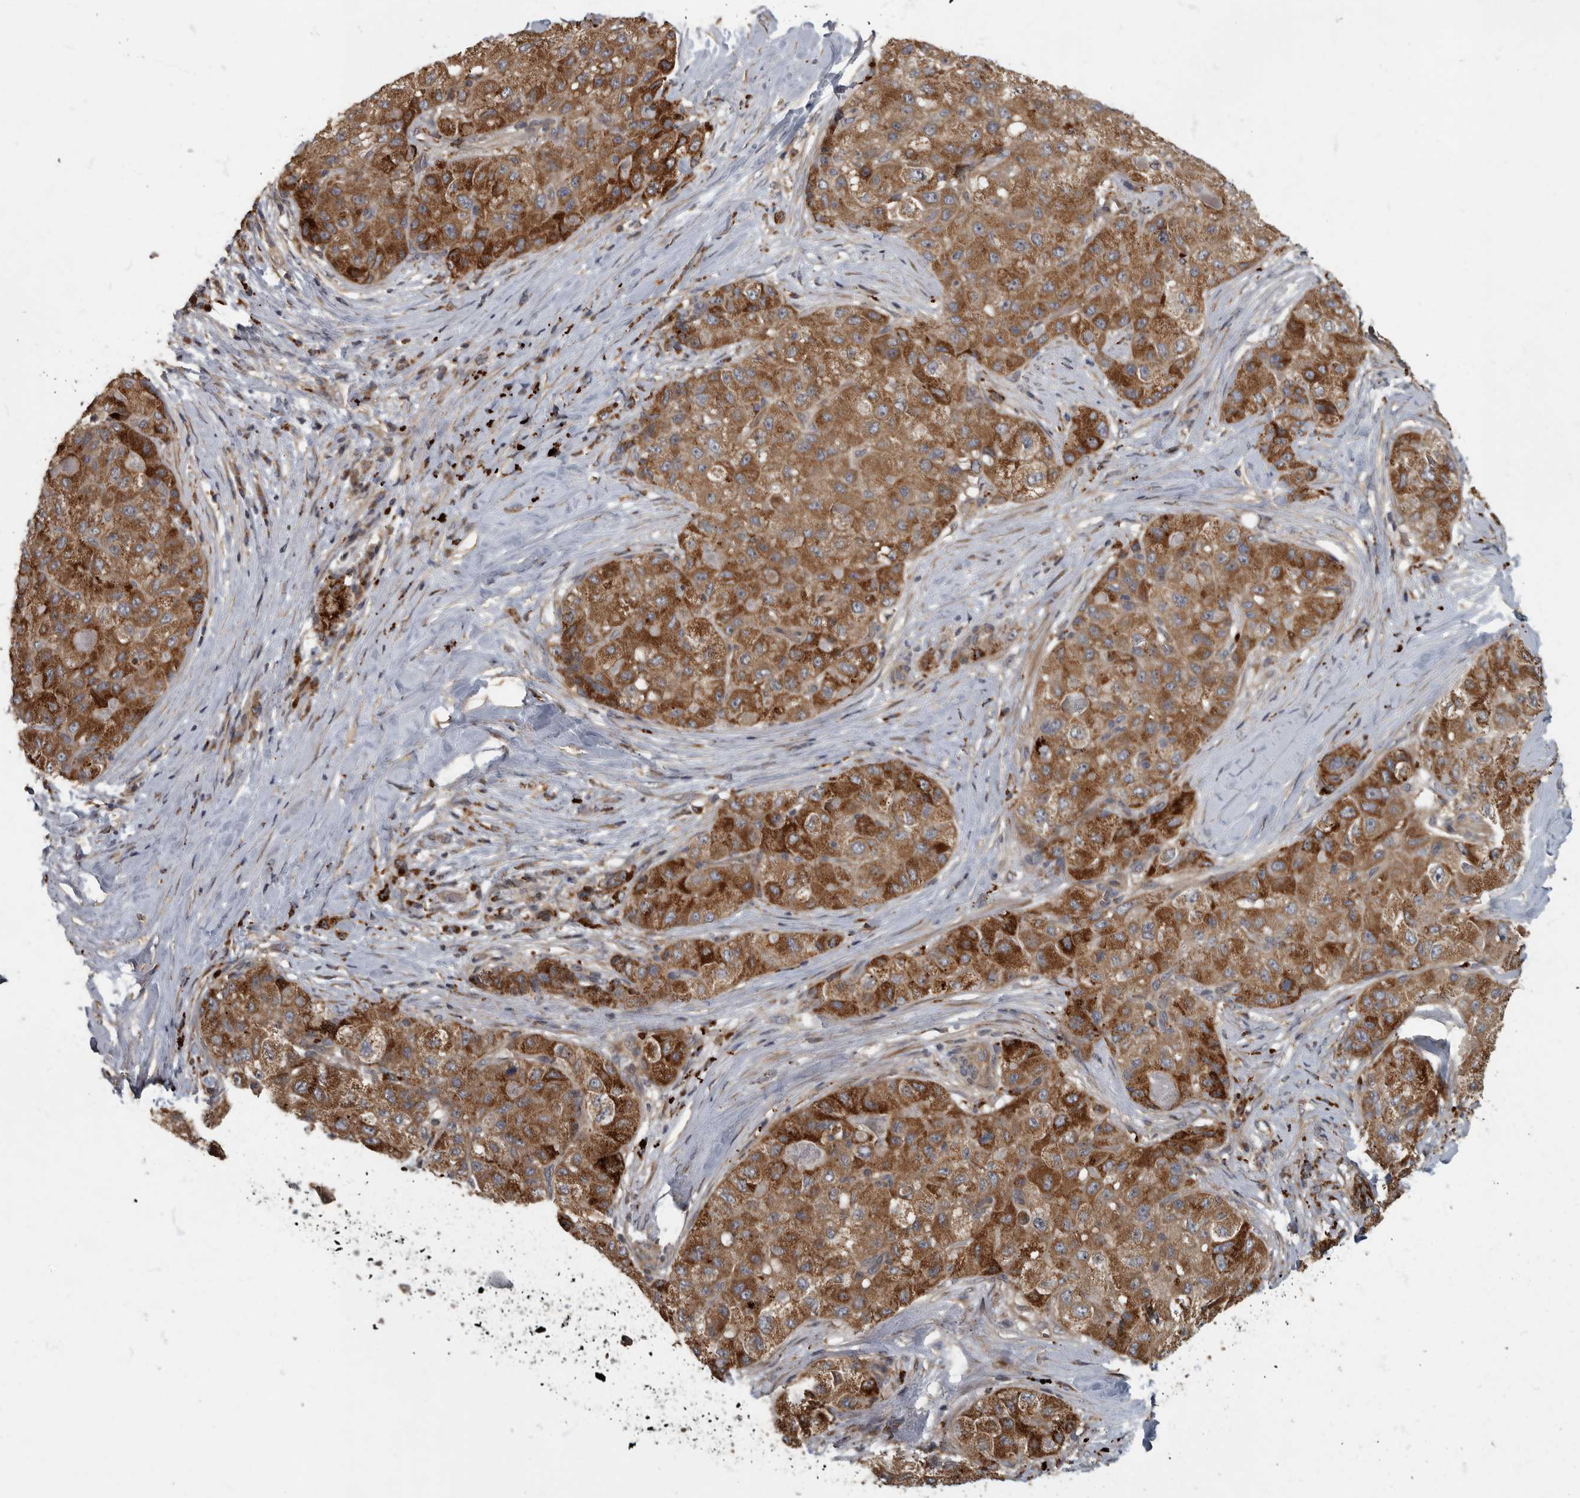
{"staining": {"intensity": "moderate", "quantity": ">75%", "location": "cytoplasmic/membranous"}, "tissue": "liver cancer", "cell_type": "Tumor cells", "image_type": "cancer", "snomed": [{"axis": "morphology", "description": "Carcinoma, Hepatocellular, NOS"}, {"axis": "topography", "description": "Liver"}], "caption": "DAB immunohistochemical staining of liver cancer (hepatocellular carcinoma) reveals moderate cytoplasmic/membranous protein positivity in approximately >75% of tumor cells.", "gene": "IQCK", "patient": {"sex": "male", "age": 80}}